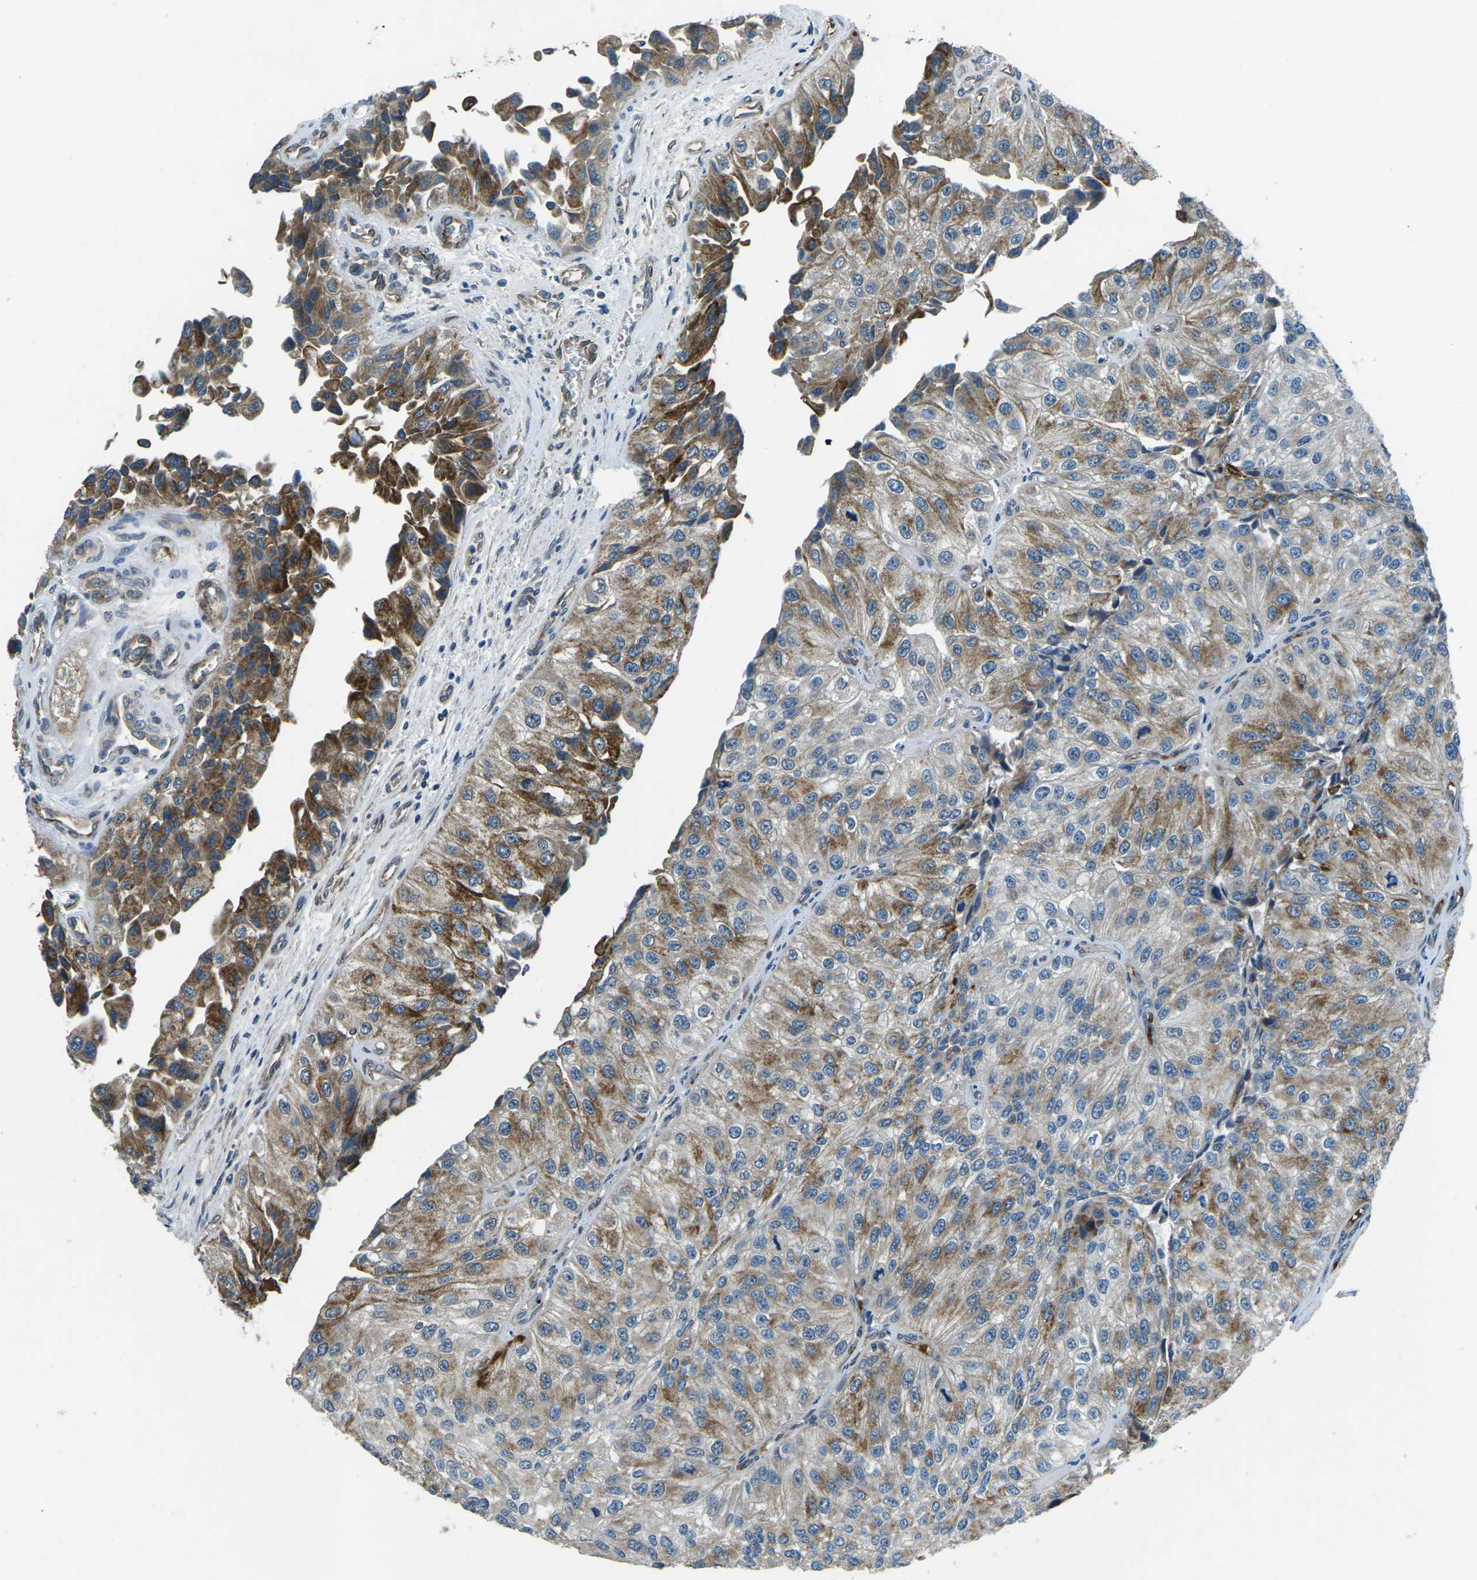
{"staining": {"intensity": "moderate", "quantity": "25%-75%", "location": "cytoplasmic/membranous"}, "tissue": "urothelial cancer", "cell_type": "Tumor cells", "image_type": "cancer", "snomed": [{"axis": "morphology", "description": "Urothelial carcinoma, High grade"}, {"axis": "topography", "description": "Kidney"}, {"axis": "topography", "description": "Urinary bladder"}], "caption": "Protein staining exhibits moderate cytoplasmic/membranous staining in about 25%-75% of tumor cells in urothelial cancer. Using DAB (brown) and hematoxylin (blue) stains, captured at high magnification using brightfield microscopy.", "gene": "AFAP1", "patient": {"sex": "male", "age": 77}}